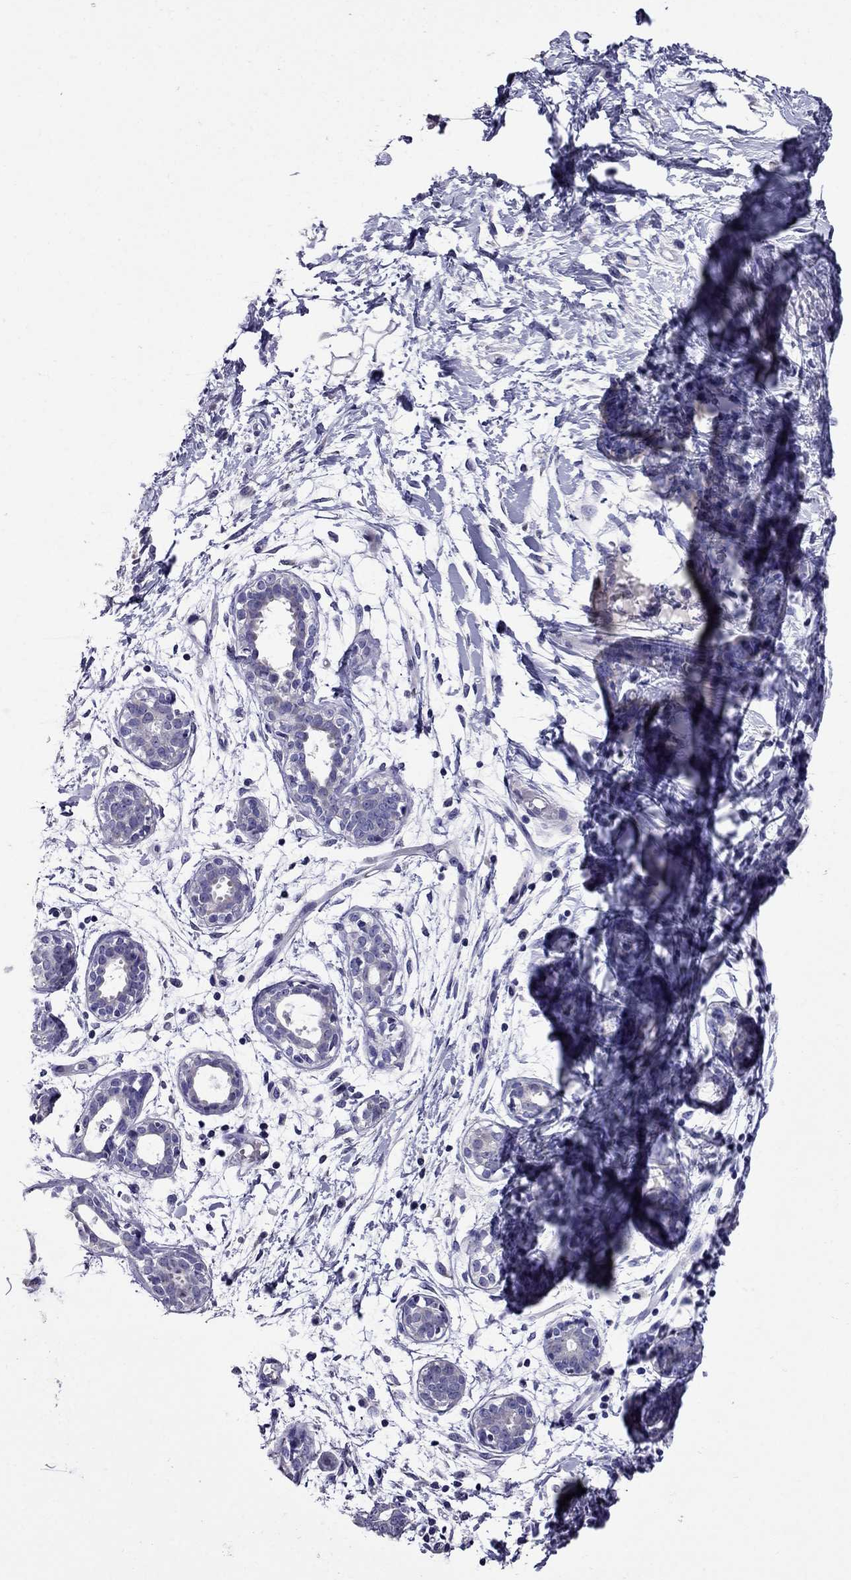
{"staining": {"intensity": "negative", "quantity": "none", "location": "none"}, "tissue": "breast", "cell_type": "Adipocytes", "image_type": "normal", "snomed": [{"axis": "morphology", "description": "Normal tissue, NOS"}, {"axis": "topography", "description": "Breast"}], "caption": "Breast was stained to show a protein in brown. There is no significant positivity in adipocytes. The staining is performed using DAB (3,3'-diaminobenzidine) brown chromogen with nuclei counter-stained in using hematoxylin.", "gene": "OXCT2", "patient": {"sex": "female", "age": 37}}